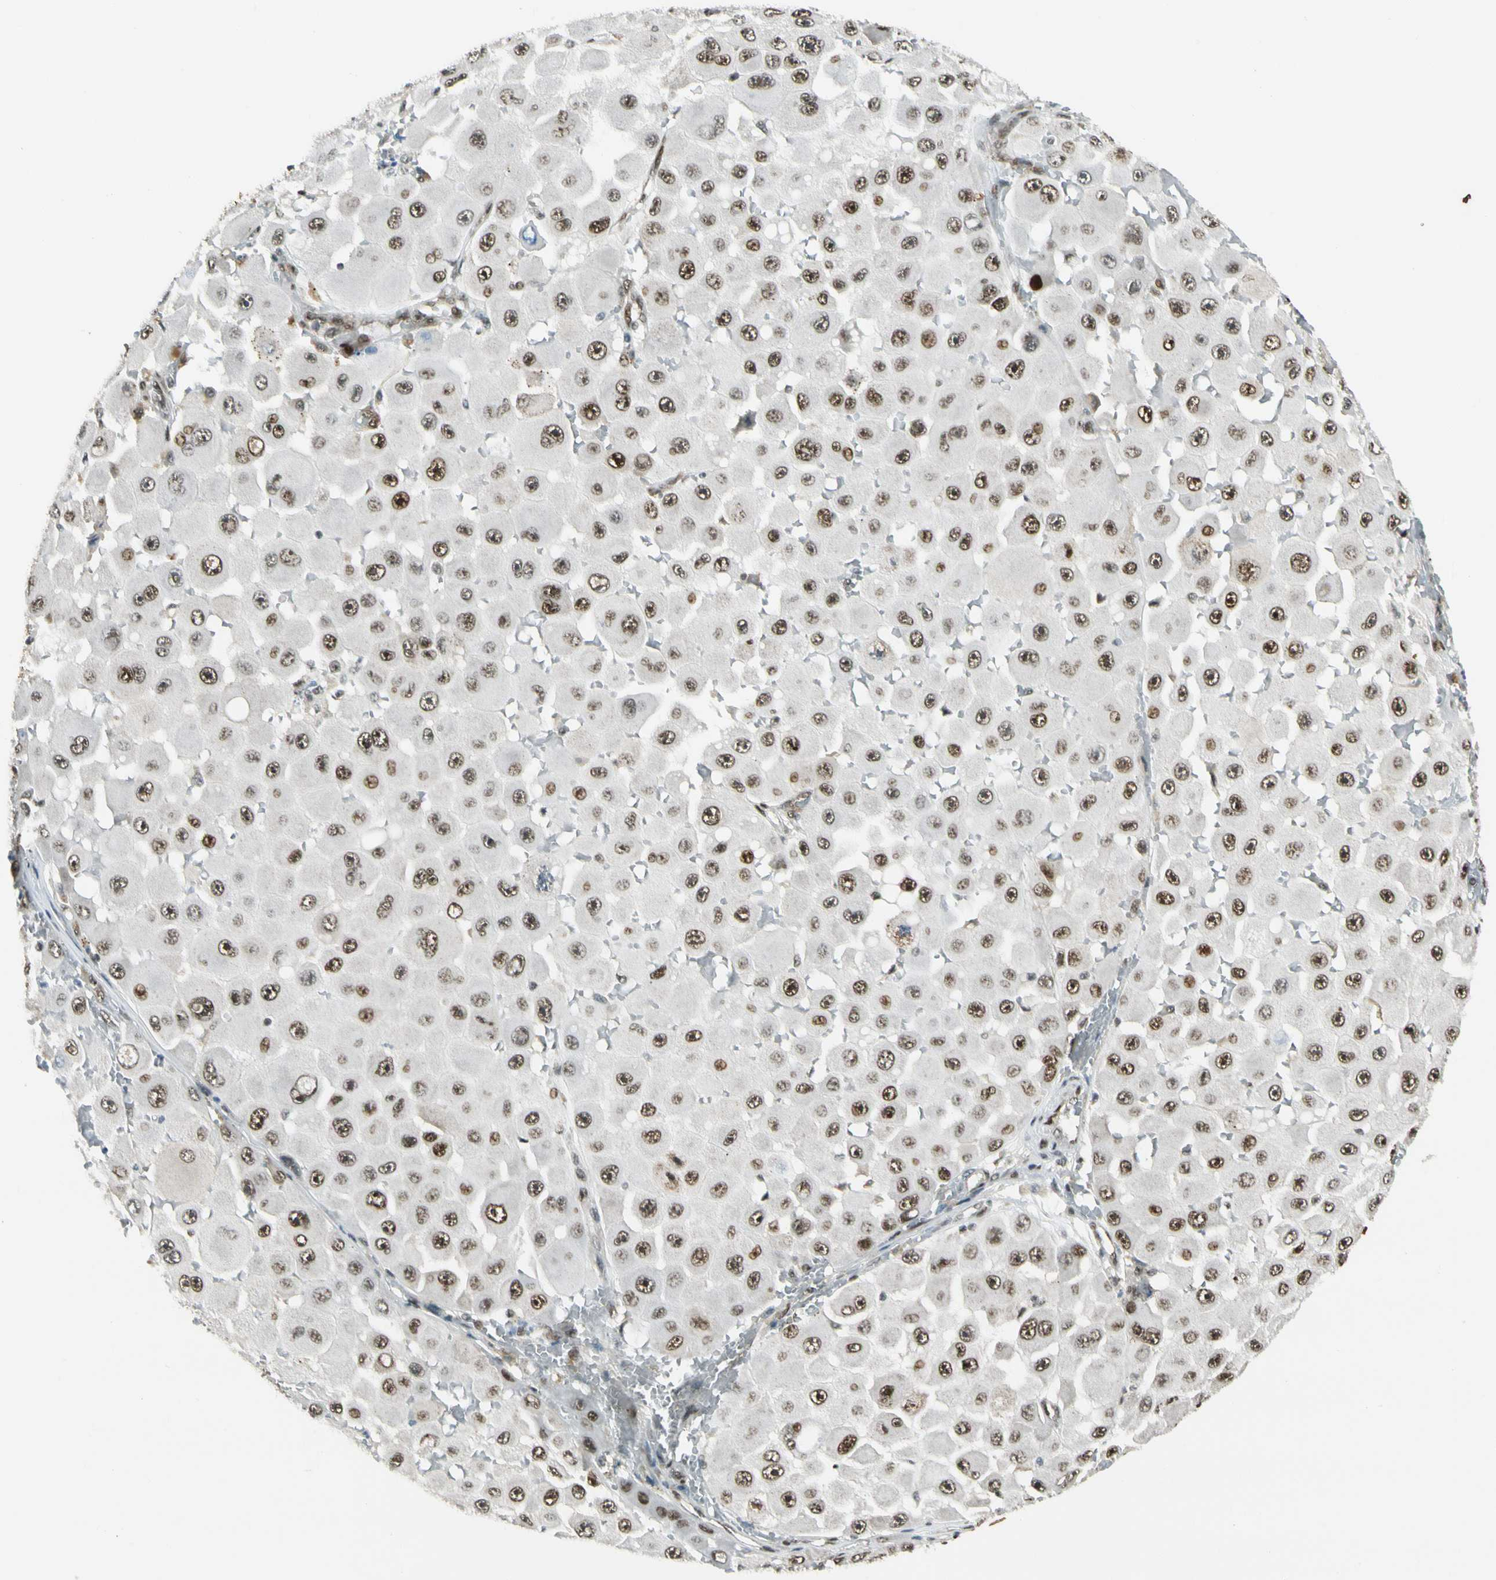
{"staining": {"intensity": "strong", "quantity": ">75%", "location": "nuclear"}, "tissue": "melanoma", "cell_type": "Tumor cells", "image_type": "cancer", "snomed": [{"axis": "morphology", "description": "Malignant melanoma, NOS"}, {"axis": "topography", "description": "Skin"}], "caption": "Immunohistochemical staining of human malignant melanoma reveals high levels of strong nuclear protein expression in approximately >75% of tumor cells. Using DAB (3,3'-diaminobenzidine) (brown) and hematoxylin (blue) stains, captured at high magnification using brightfield microscopy.", "gene": "FUS", "patient": {"sex": "female", "age": 81}}